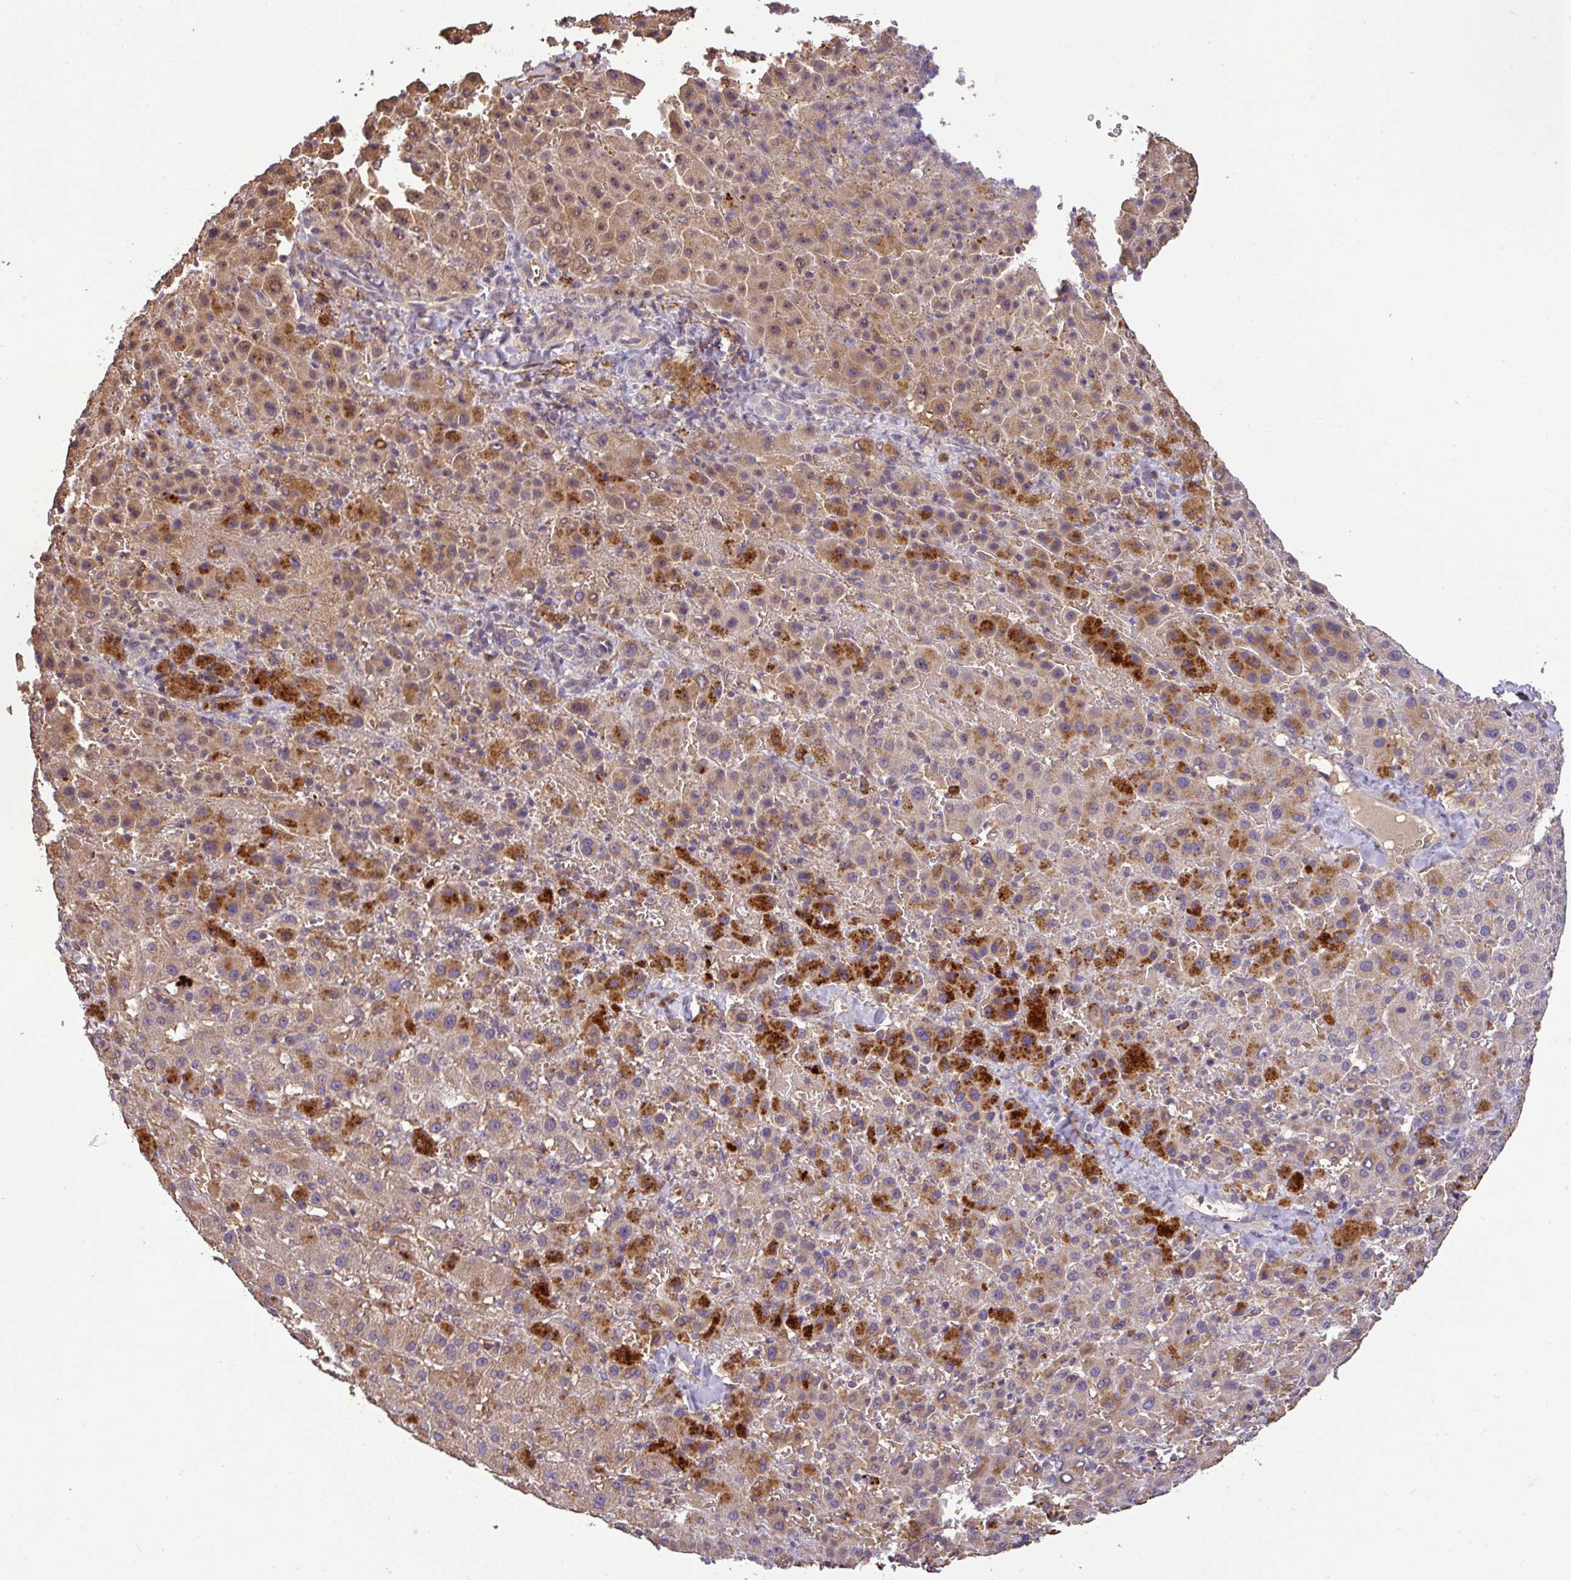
{"staining": {"intensity": "moderate", "quantity": ">75%", "location": "cytoplasmic/membranous"}, "tissue": "liver cancer", "cell_type": "Tumor cells", "image_type": "cancer", "snomed": [{"axis": "morphology", "description": "Carcinoma, Hepatocellular, NOS"}, {"axis": "topography", "description": "Liver"}], "caption": "A photomicrograph showing moderate cytoplasmic/membranous expression in approximately >75% of tumor cells in liver cancer, as visualized by brown immunohistochemical staining.", "gene": "C1QTNF9B", "patient": {"sex": "female", "age": 58}}